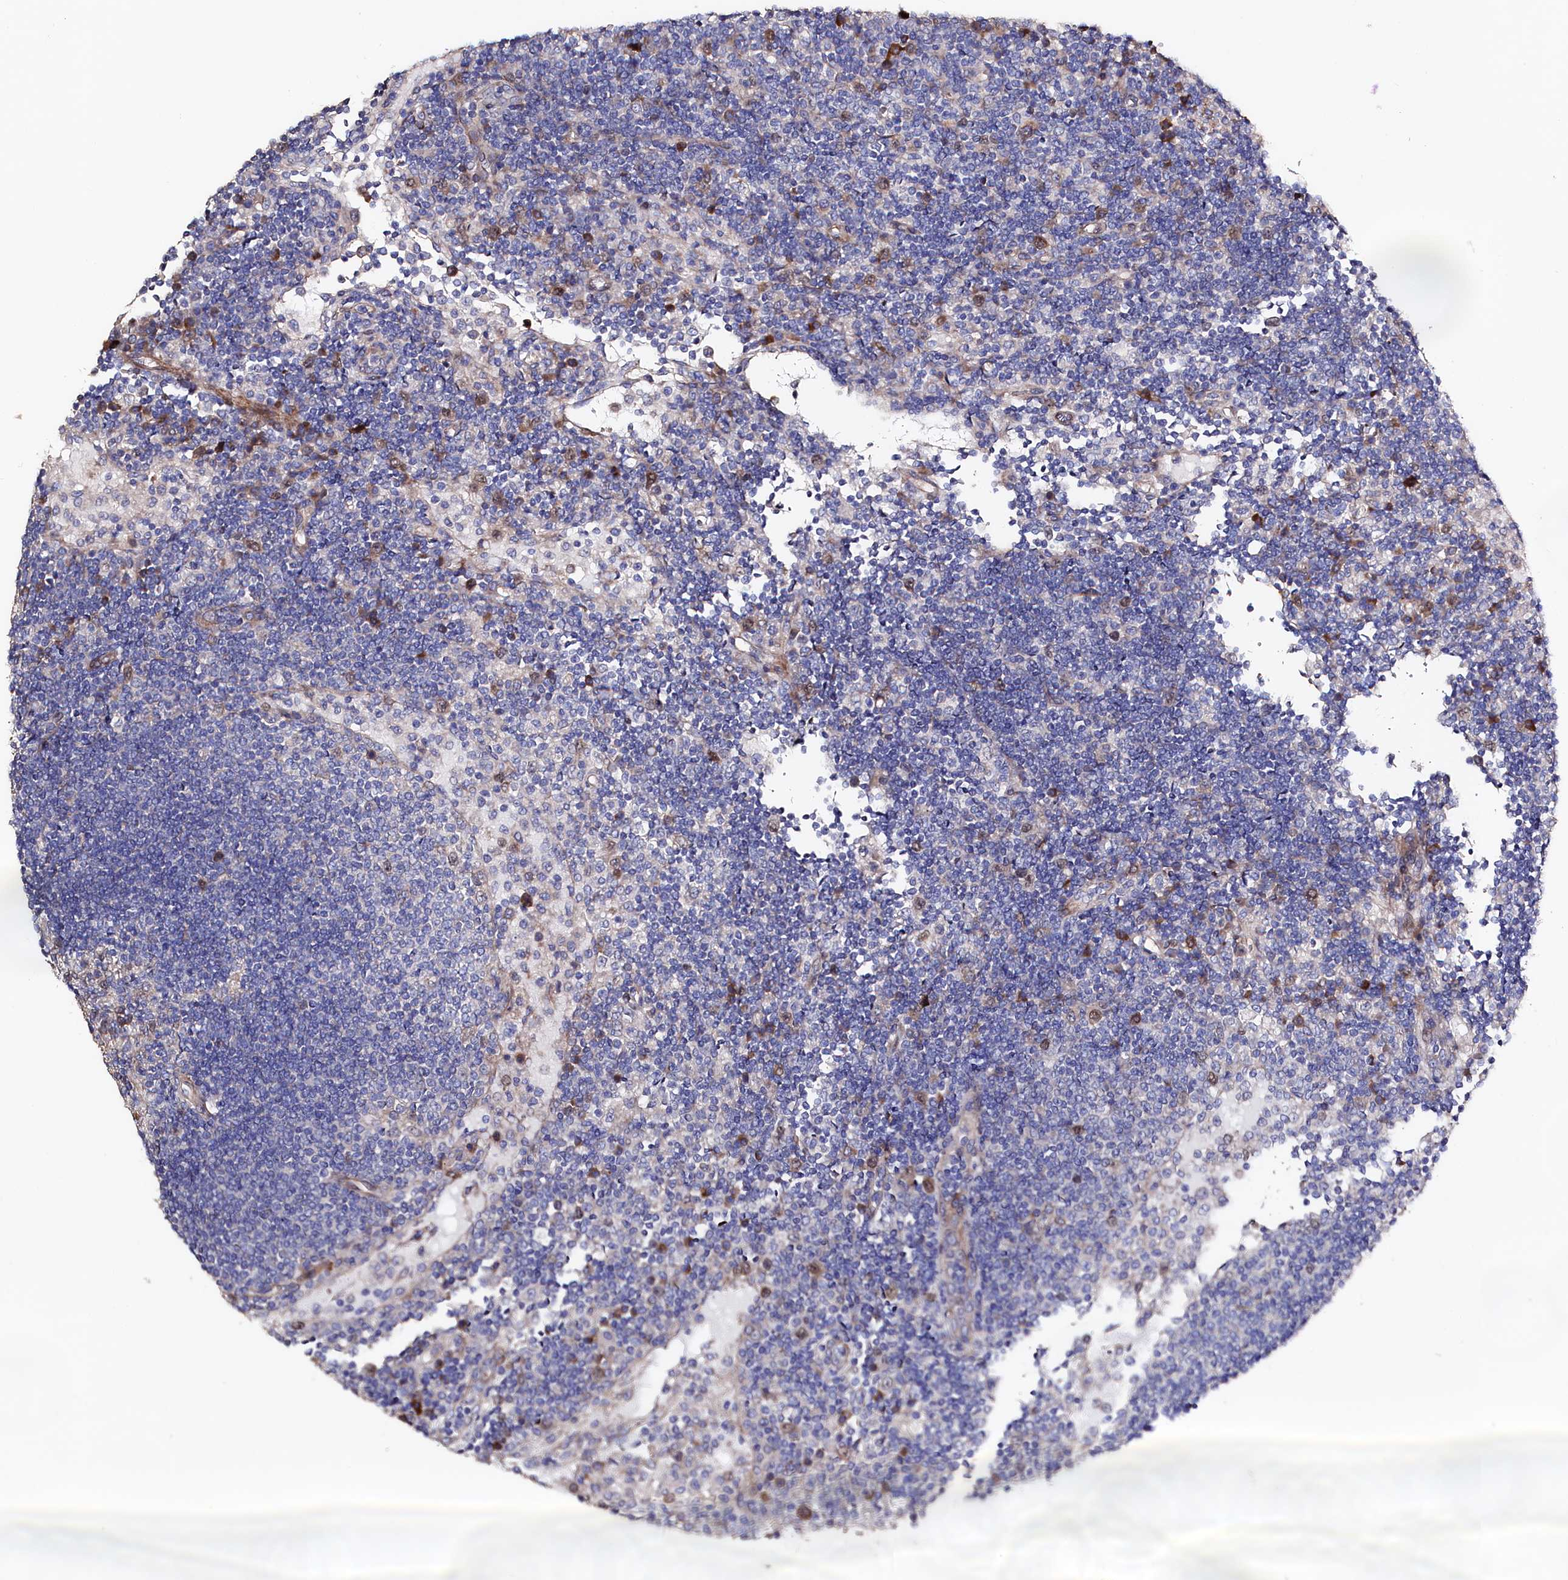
{"staining": {"intensity": "moderate", "quantity": "<25%", "location": "cytoplasmic/membranous,nuclear"}, "tissue": "lymph node", "cell_type": "Germinal center cells", "image_type": "normal", "snomed": [{"axis": "morphology", "description": "Normal tissue, NOS"}, {"axis": "topography", "description": "Lymph node"}], "caption": "Lymph node stained for a protein (brown) displays moderate cytoplasmic/membranous,nuclear positive expression in about <25% of germinal center cells.", "gene": "WNT8A", "patient": {"sex": "female", "age": 53}}